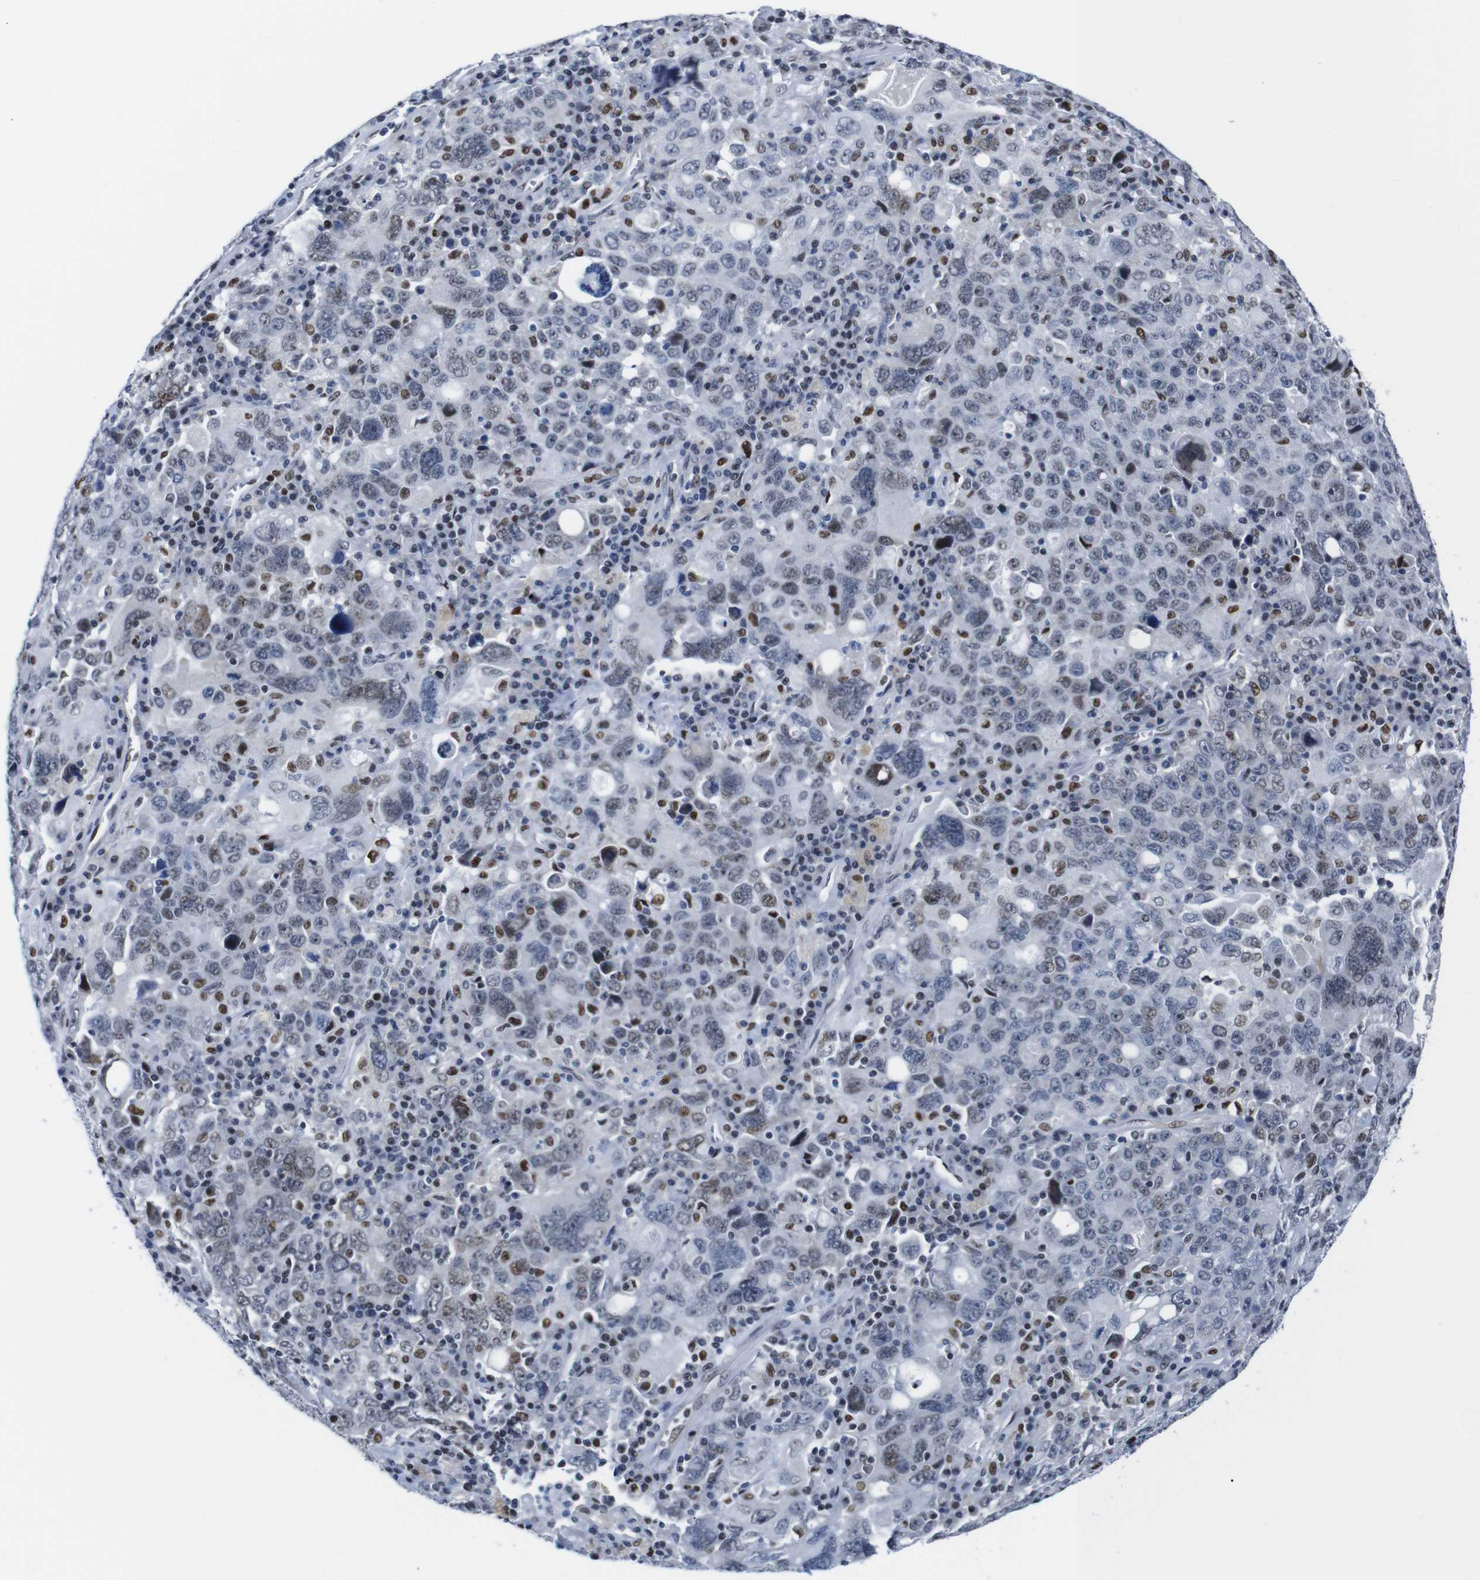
{"staining": {"intensity": "weak", "quantity": "<25%", "location": "nuclear"}, "tissue": "ovarian cancer", "cell_type": "Tumor cells", "image_type": "cancer", "snomed": [{"axis": "morphology", "description": "Carcinoma, endometroid"}, {"axis": "topography", "description": "Ovary"}], "caption": "Immunohistochemical staining of endometroid carcinoma (ovarian) exhibits no significant positivity in tumor cells.", "gene": "GATA6", "patient": {"sex": "female", "age": 62}}